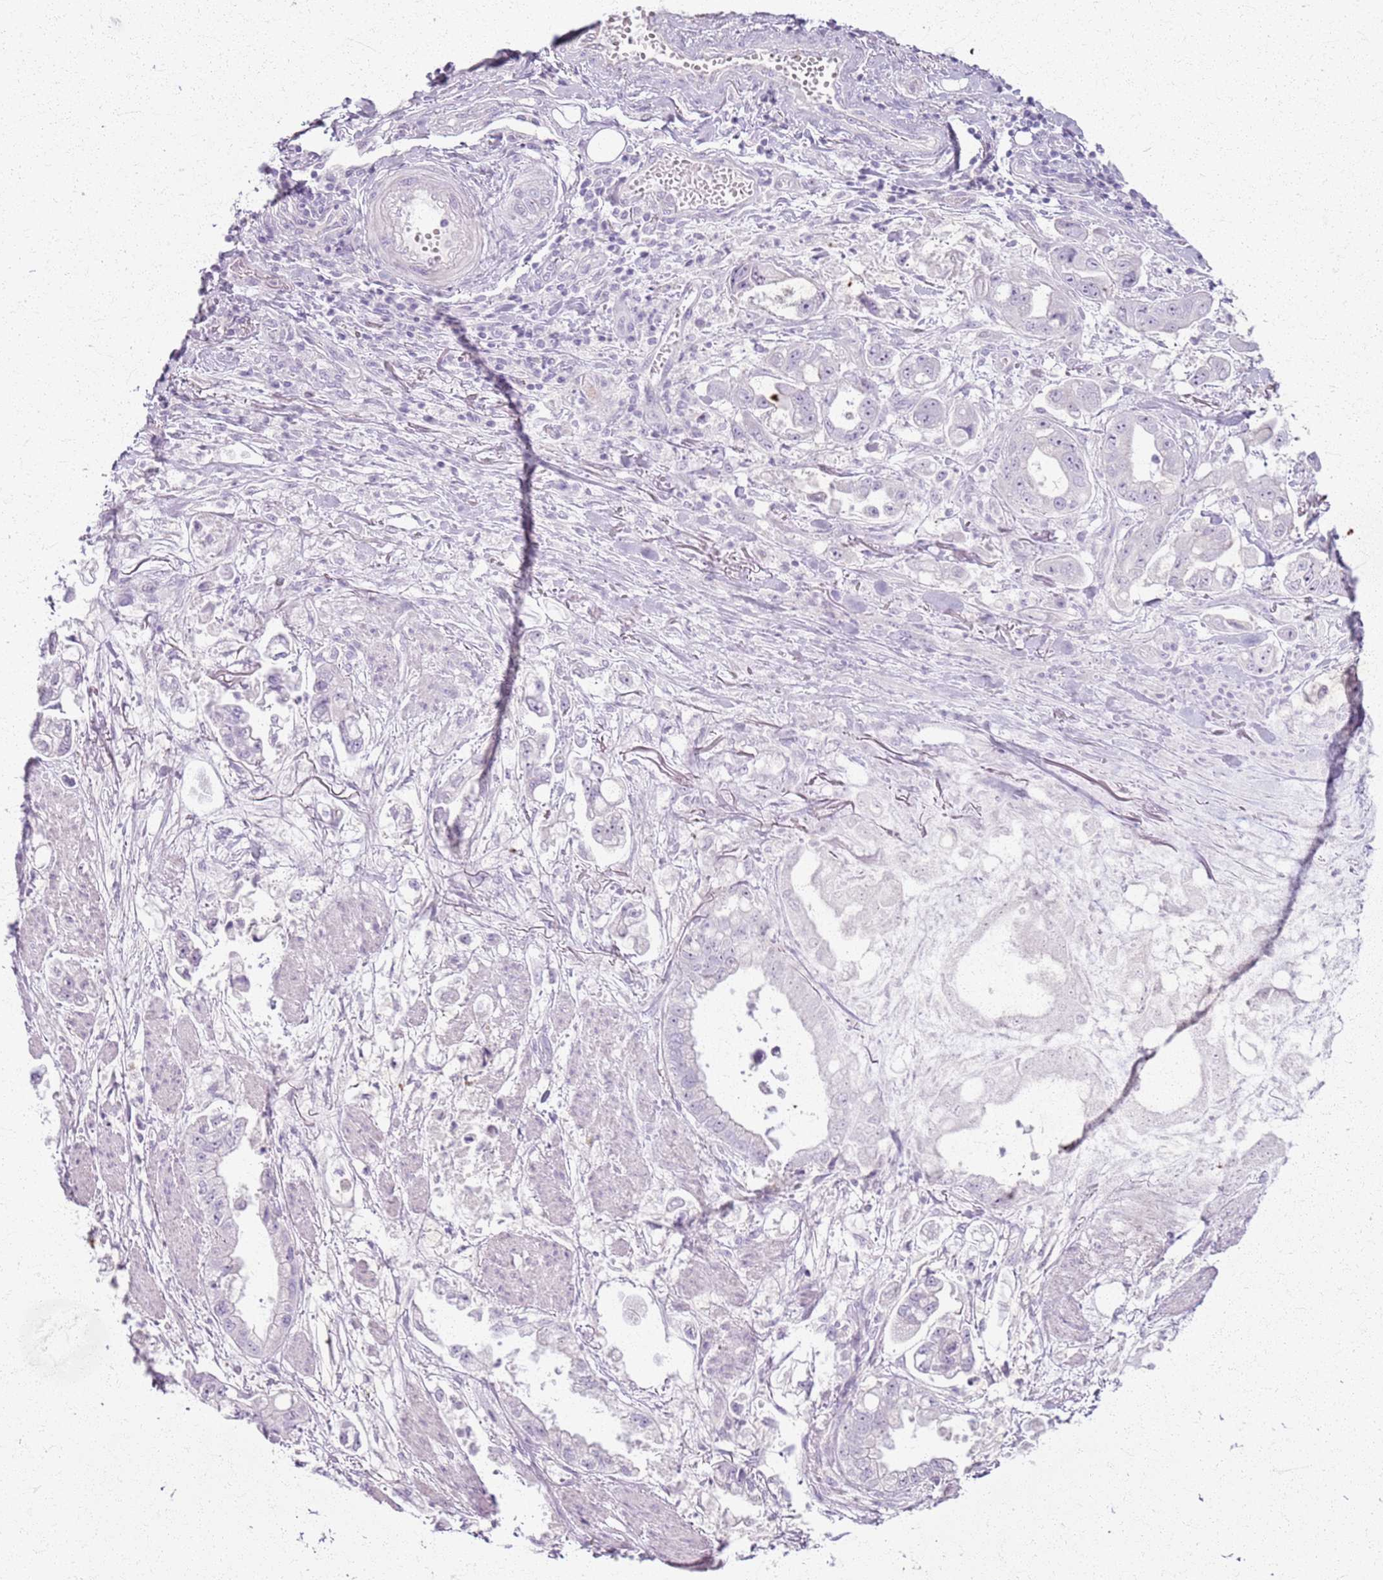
{"staining": {"intensity": "negative", "quantity": "none", "location": "none"}, "tissue": "stomach cancer", "cell_type": "Tumor cells", "image_type": "cancer", "snomed": [{"axis": "morphology", "description": "Adenocarcinoma, NOS"}, {"axis": "topography", "description": "Stomach"}], "caption": "High magnification brightfield microscopy of stomach cancer stained with DAB (brown) and counterstained with hematoxylin (blue): tumor cells show no significant staining.", "gene": "CSRP3", "patient": {"sex": "male", "age": 62}}